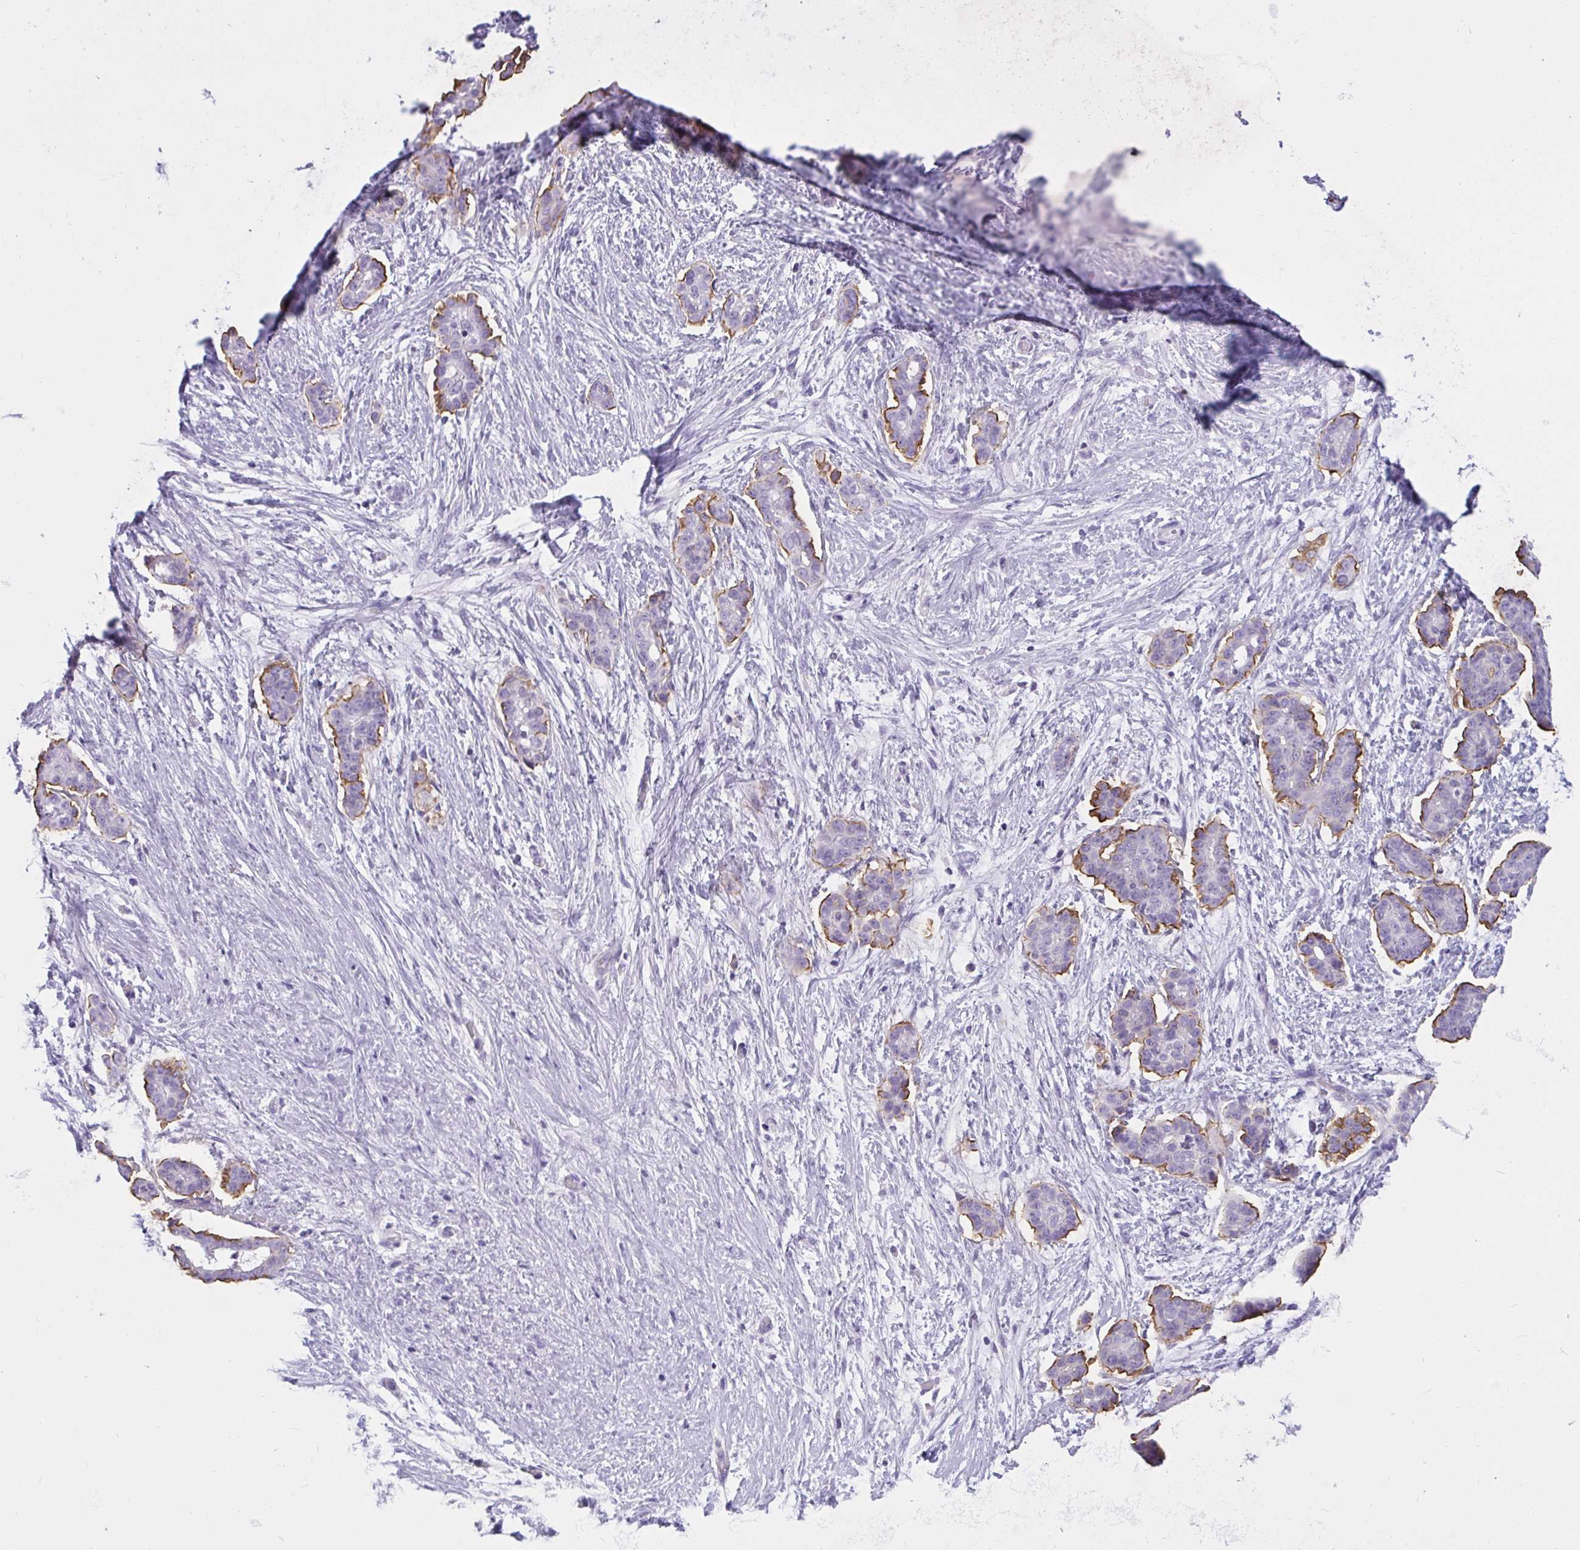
{"staining": {"intensity": "moderate", "quantity": "<25%", "location": "cytoplasmic/membranous"}, "tissue": "ovarian cancer", "cell_type": "Tumor cells", "image_type": "cancer", "snomed": [{"axis": "morphology", "description": "Cystadenocarcinoma, serous, NOS"}, {"axis": "topography", "description": "Ovary"}], "caption": "A photomicrograph showing moderate cytoplasmic/membranous positivity in approximately <25% of tumor cells in serous cystadenocarcinoma (ovarian), as visualized by brown immunohistochemical staining.", "gene": "SEMA6B", "patient": {"sex": "female", "age": 50}}